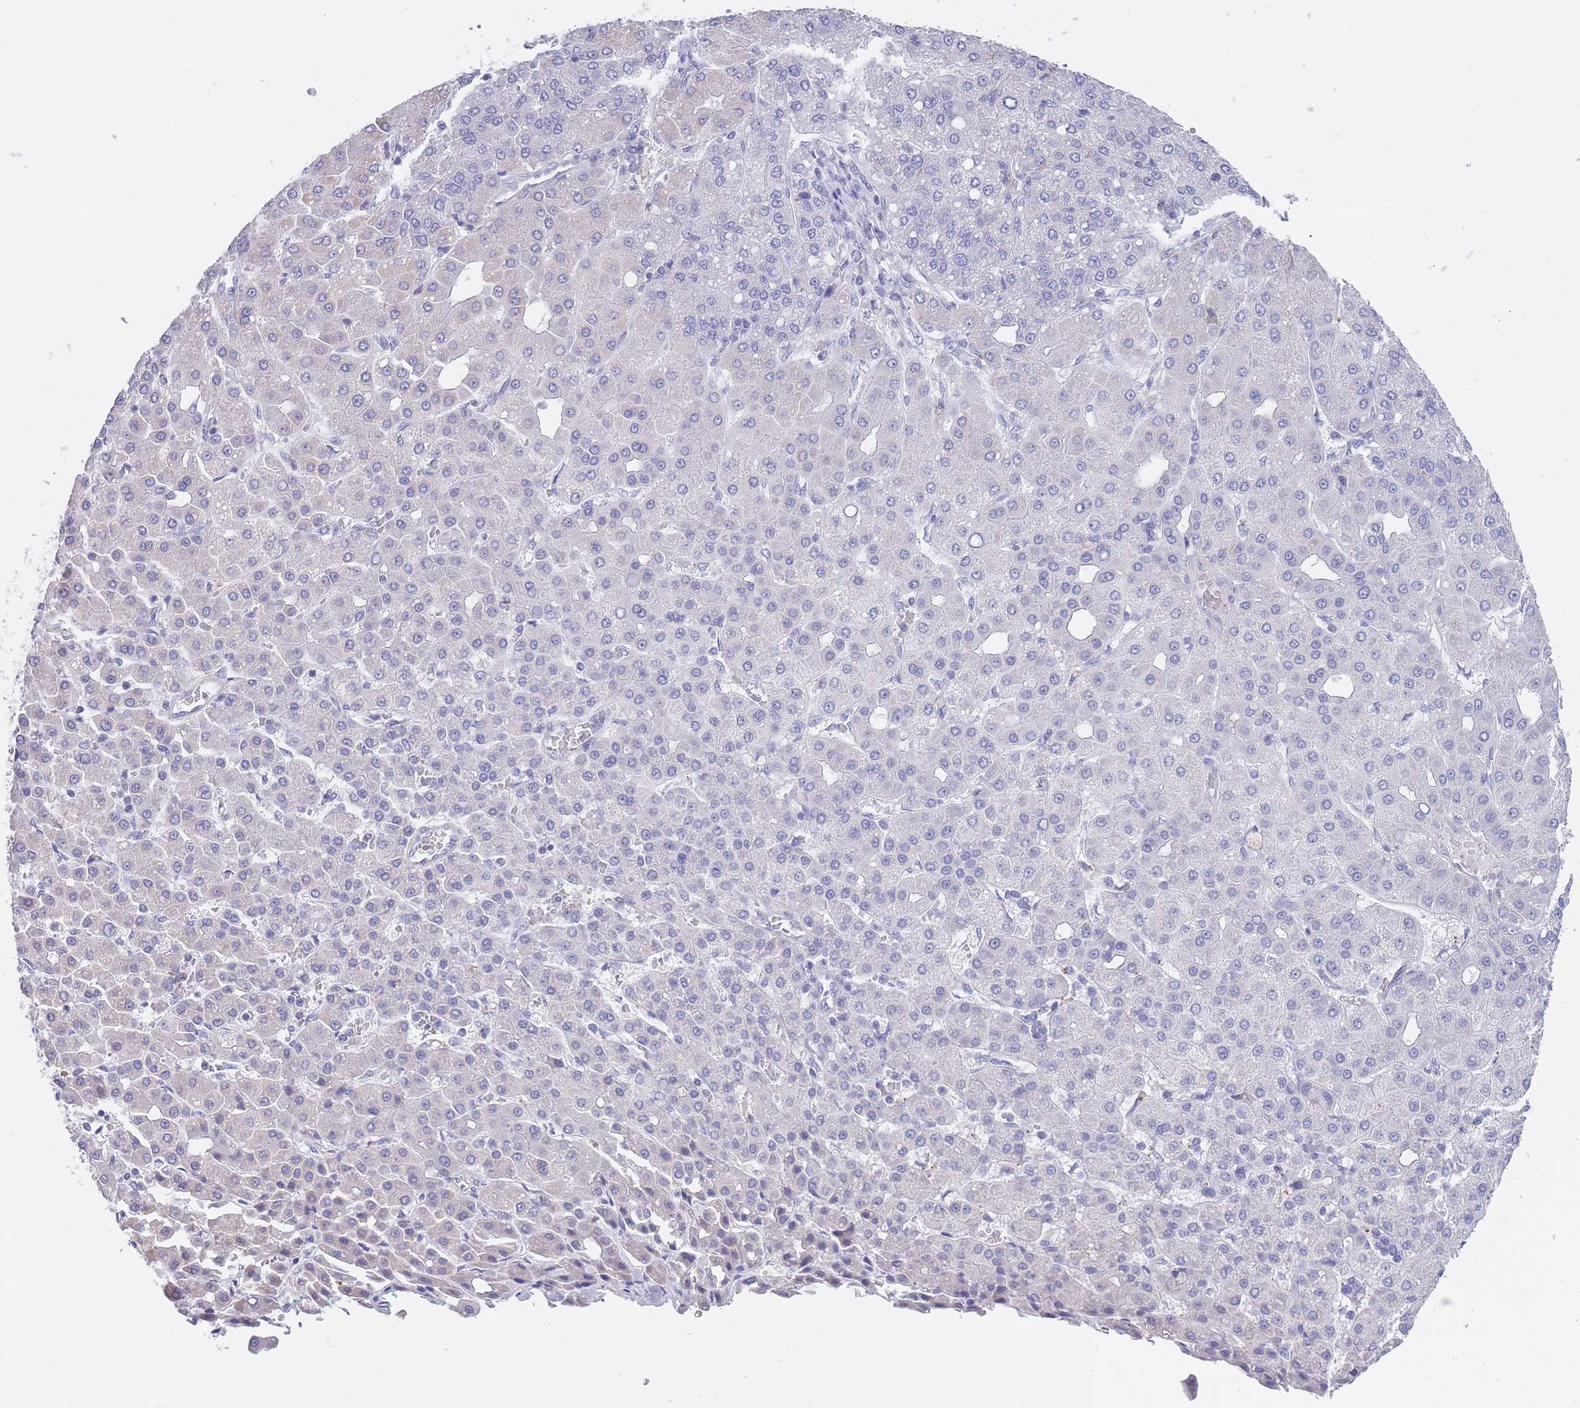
{"staining": {"intensity": "negative", "quantity": "none", "location": "none"}, "tissue": "liver cancer", "cell_type": "Tumor cells", "image_type": "cancer", "snomed": [{"axis": "morphology", "description": "Carcinoma, Hepatocellular, NOS"}, {"axis": "topography", "description": "Liver"}], "caption": "A histopathology image of human liver cancer is negative for staining in tumor cells. The staining was performed using DAB (3,3'-diaminobenzidine) to visualize the protein expression in brown, while the nuclei were stained in blue with hematoxylin (Magnification: 20x).", "gene": "LDB3", "patient": {"sex": "male", "age": 65}}